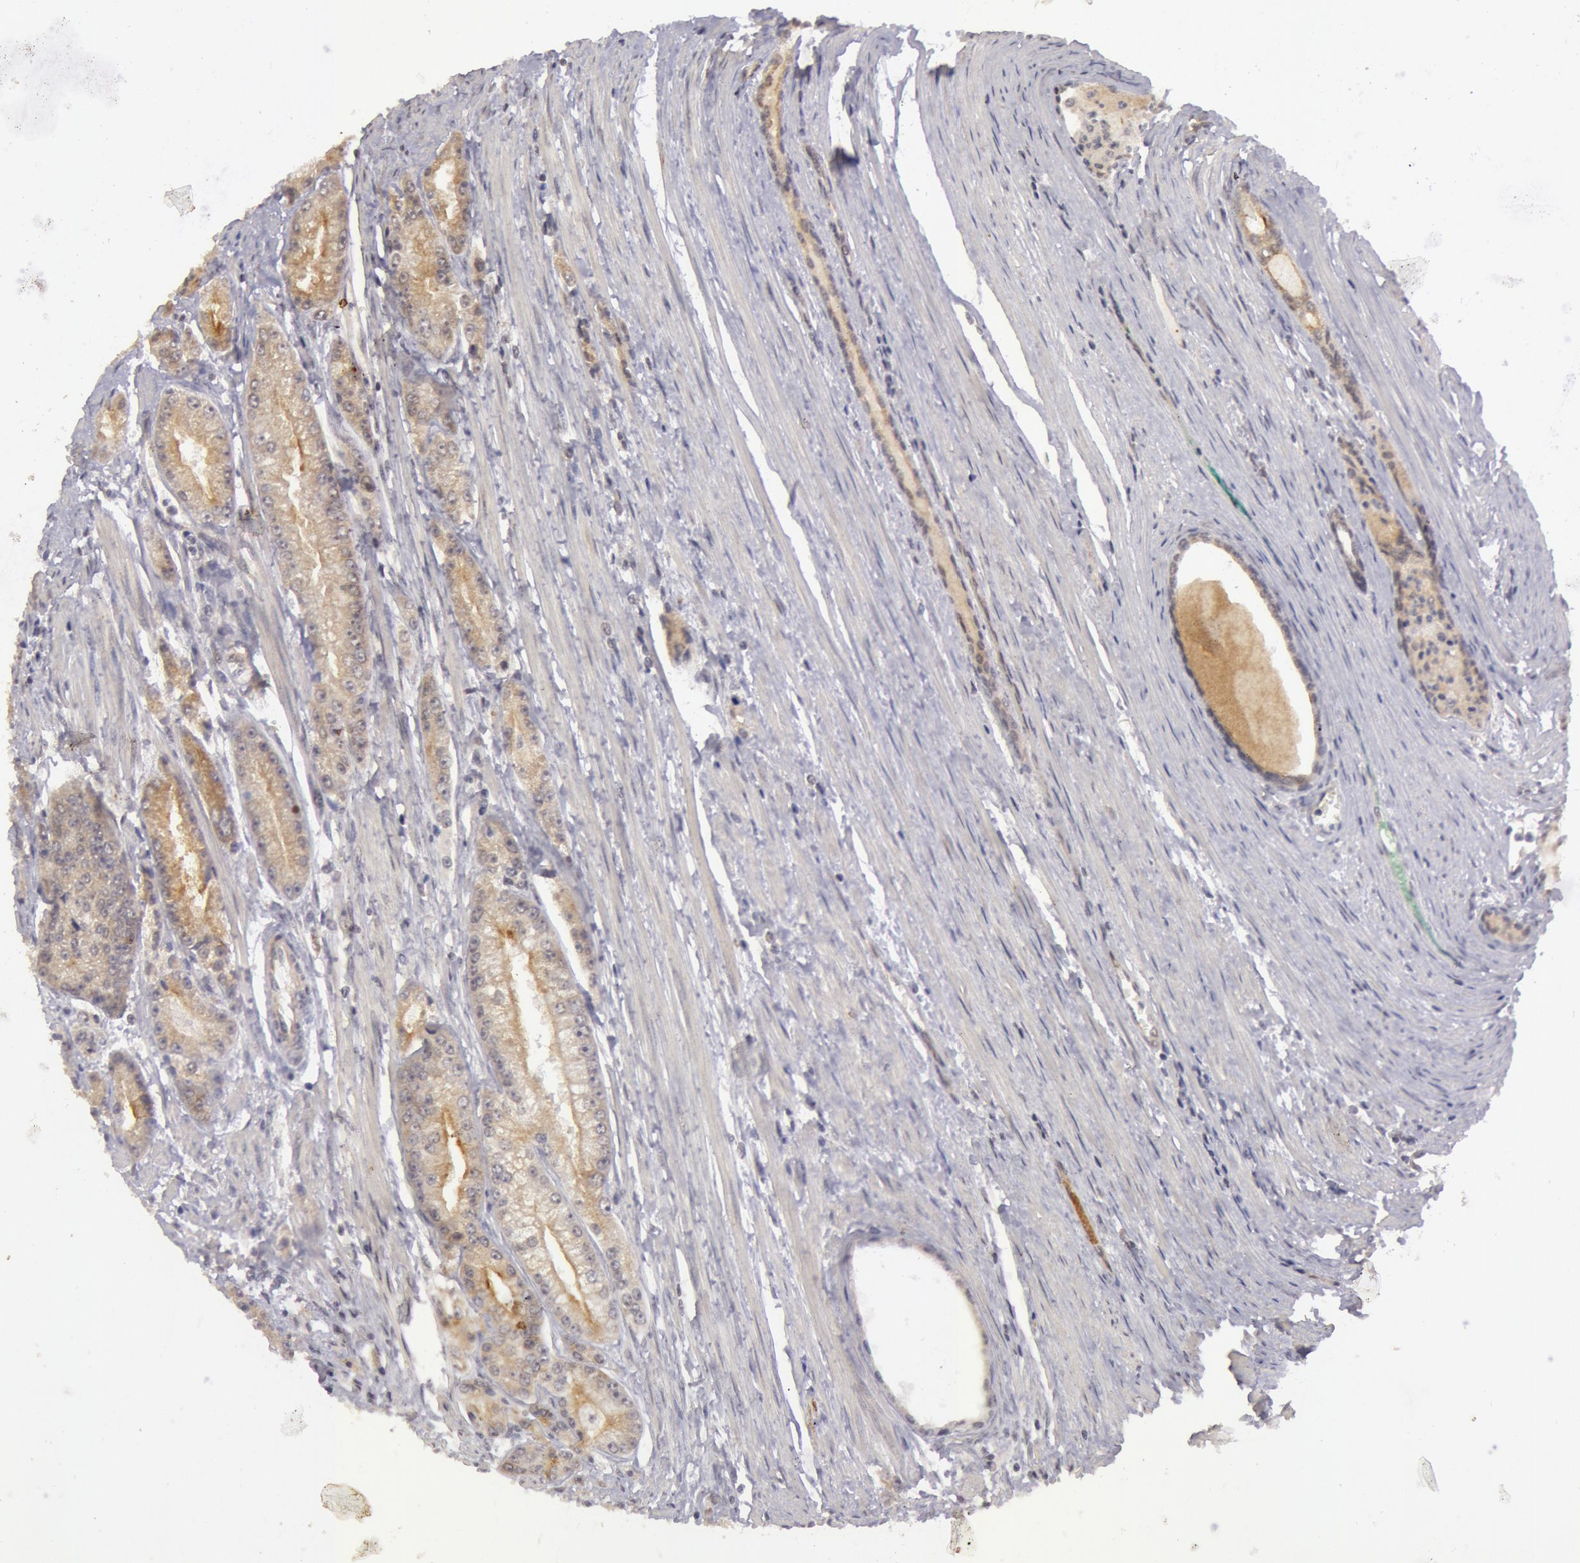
{"staining": {"intensity": "strong", "quantity": "25%-75%", "location": "cytoplasmic/membranous"}, "tissue": "prostate cancer", "cell_type": "Tumor cells", "image_type": "cancer", "snomed": [{"axis": "morphology", "description": "Adenocarcinoma, Medium grade"}, {"axis": "topography", "description": "Prostate"}], "caption": "Immunohistochemical staining of adenocarcinoma (medium-grade) (prostate) reveals high levels of strong cytoplasmic/membranous expression in approximately 25%-75% of tumor cells.", "gene": "SYTL4", "patient": {"sex": "male", "age": 72}}